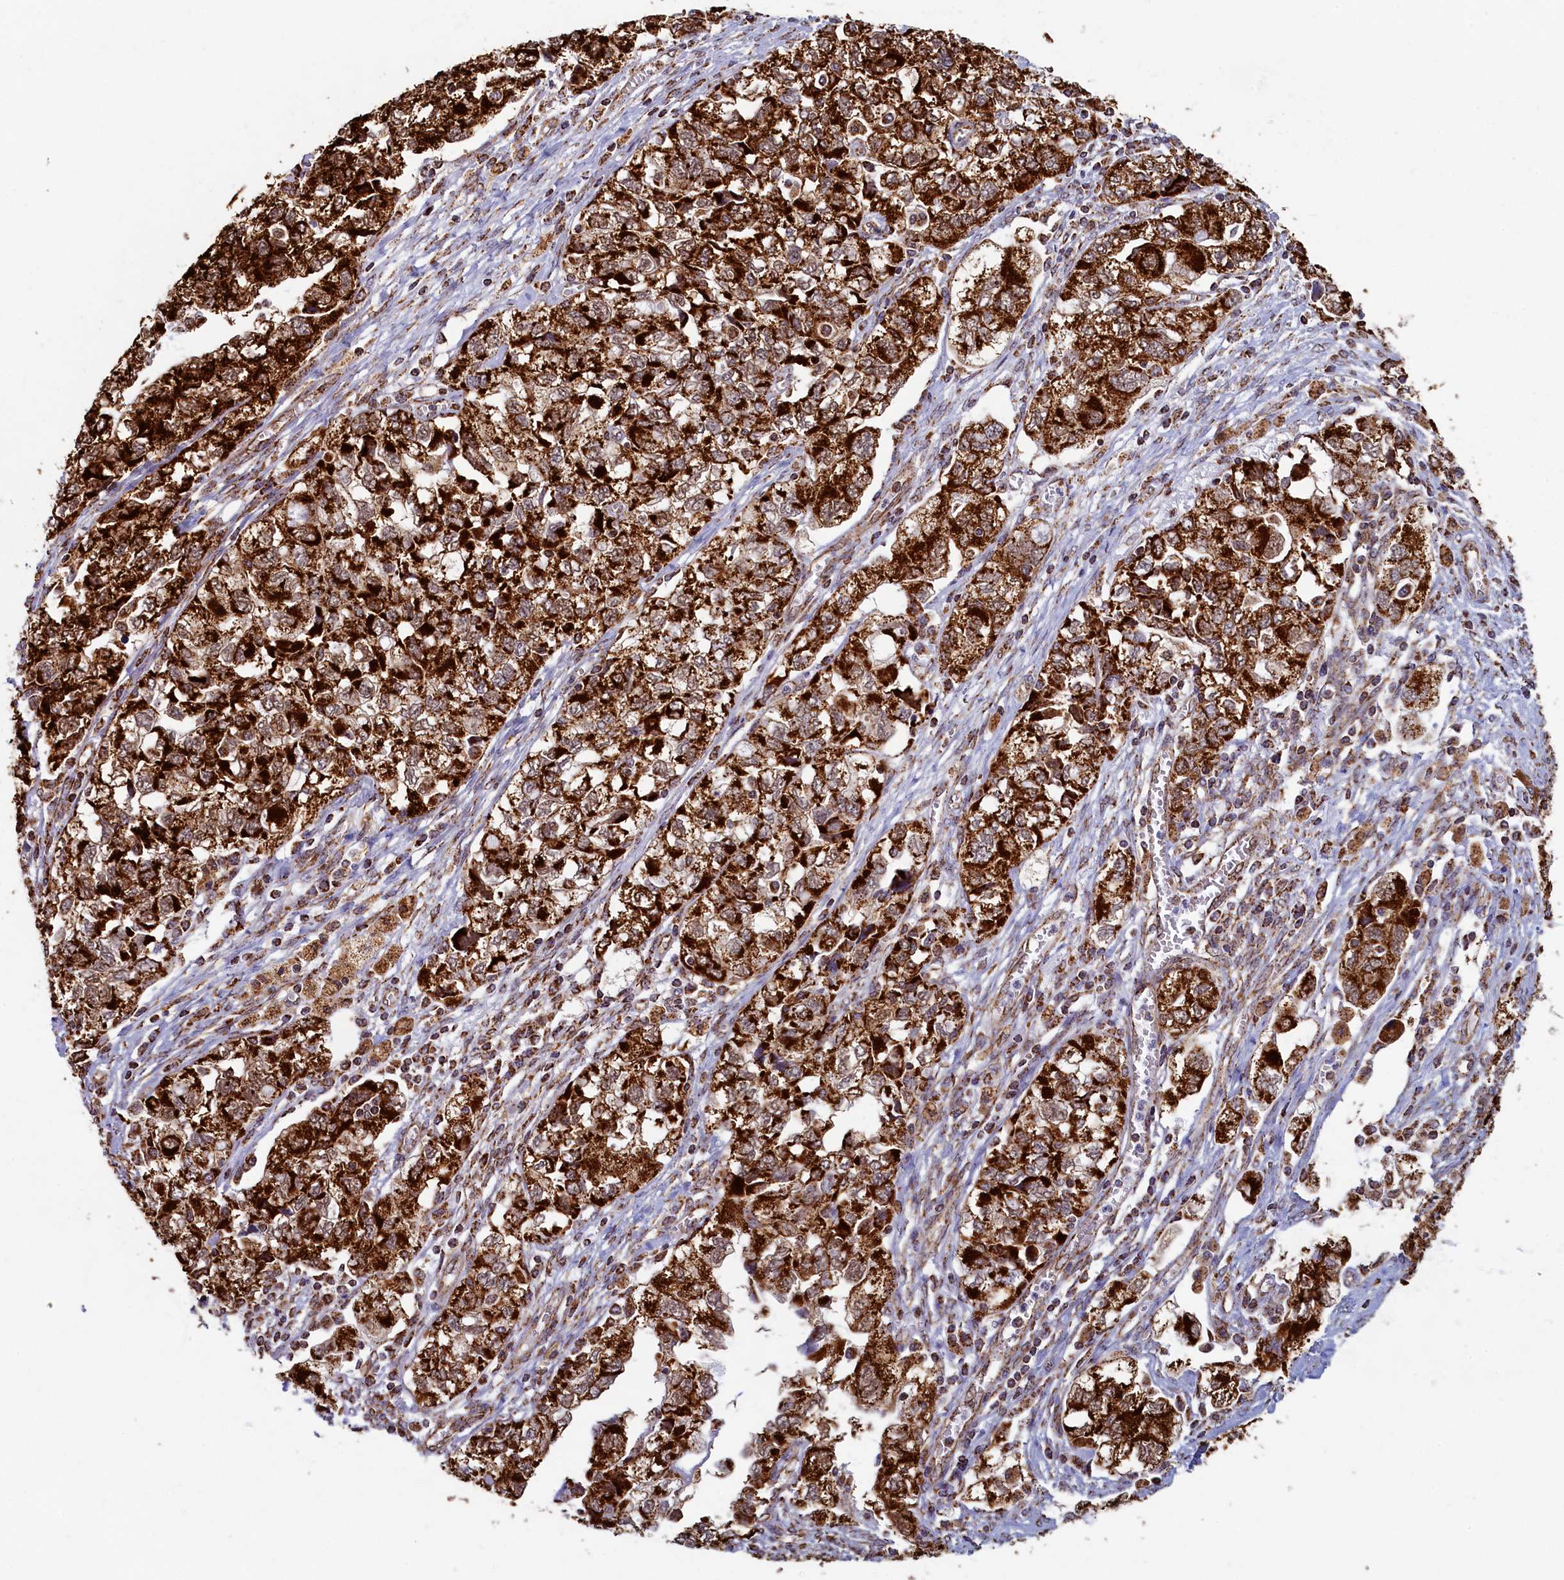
{"staining": {"intensity": "strong", "quantity": ">75%", "location": "cytoplasmic/membranous"}, "tissue": "ovarian cancer", "cell_type": "Tumor cells", "image_type": "cancer", "snomed": [{"axis": "morphology", "description": "Carcinoma, NOS"}, {"axis": "morphology", "description": "Cystadenocarcinoma, serous, NOS"}, {"axis": "topography", "description": "Ovary"}], "caption": "IHC of human ovarian carcinoma displays high levels of strong cytoplasmic/membranous staining in approximately >75% of tumor cells.", "gene": "SPR", "patient": {"sex": "female", "age": 69}}